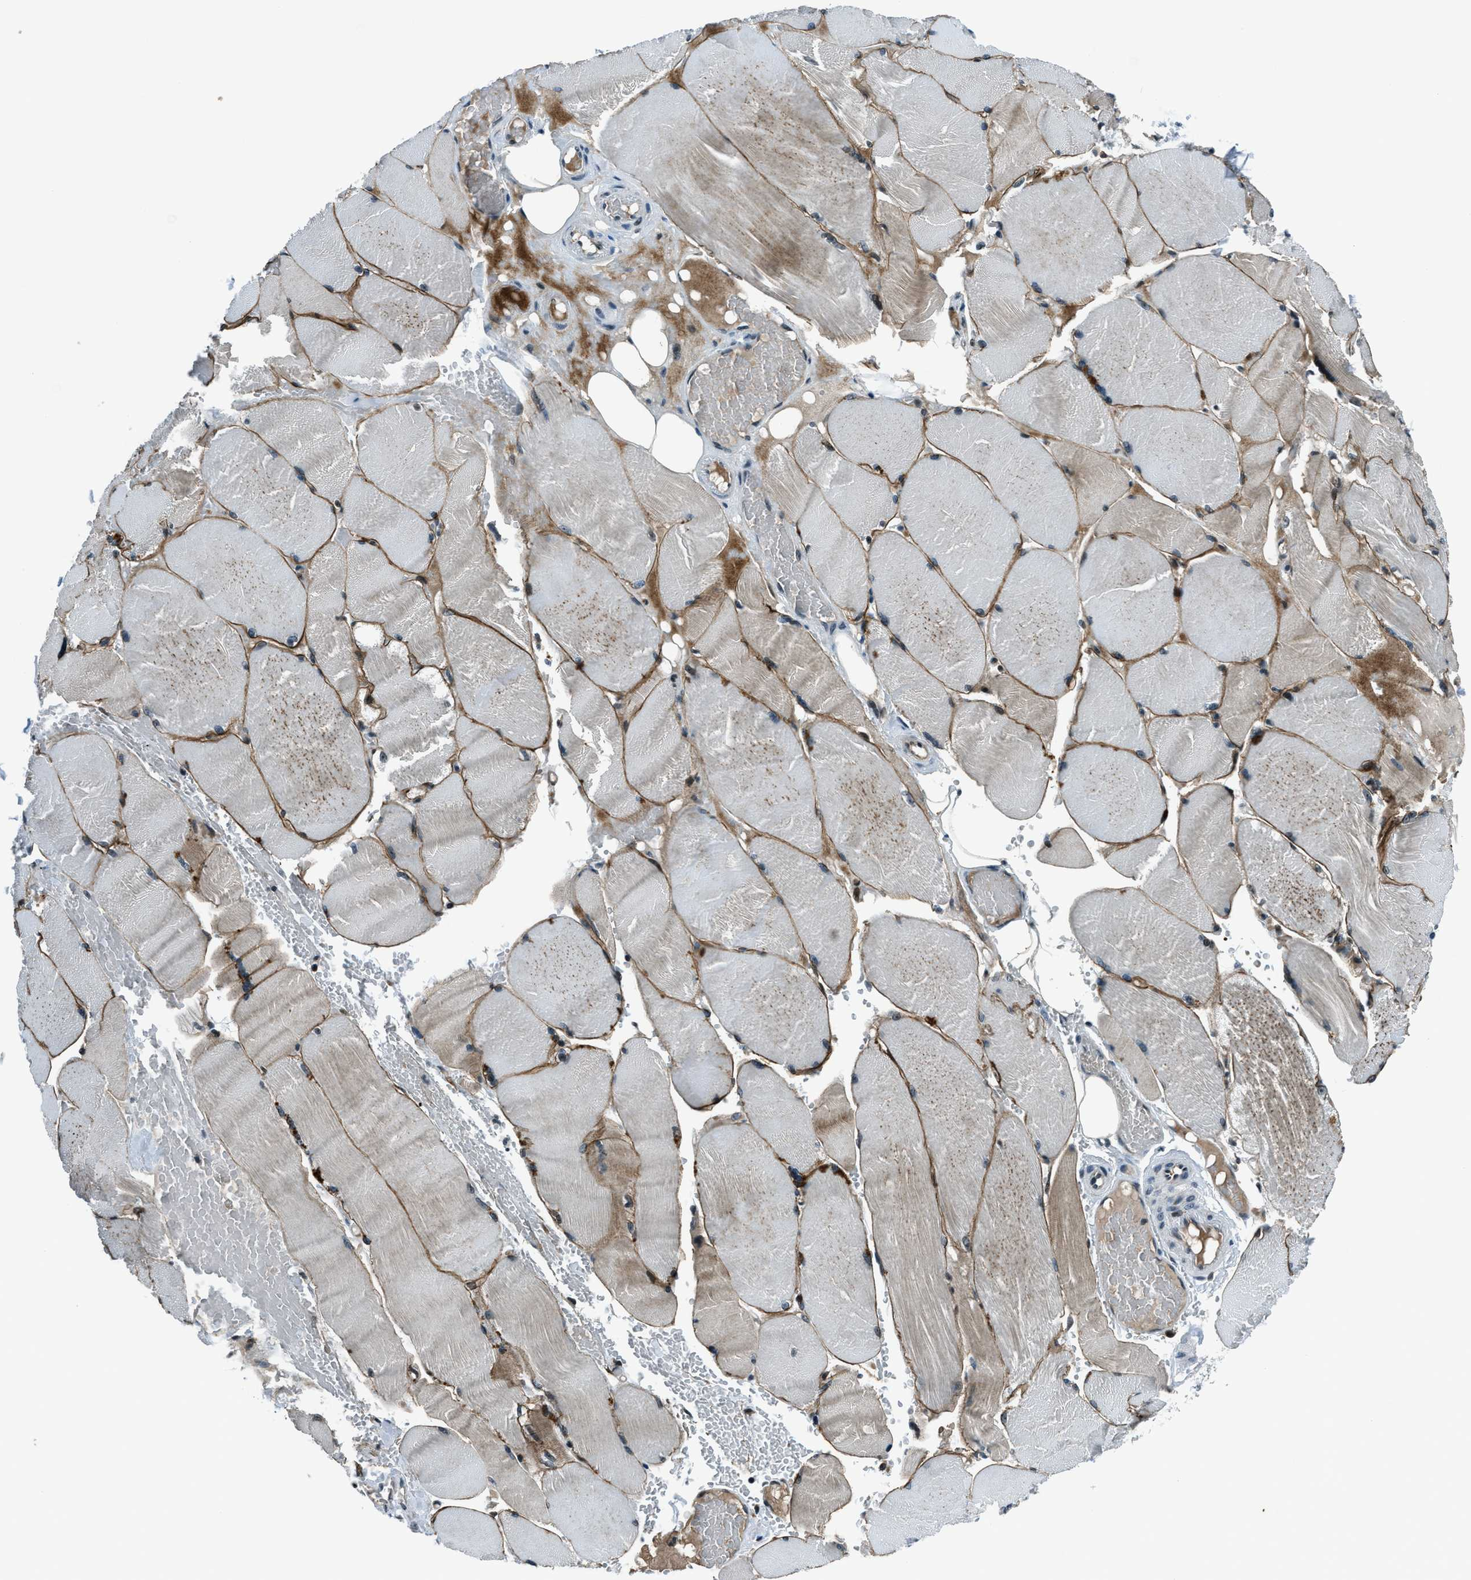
{"staining": {"intensity": "moderate", "quantity": ">75%", "location": "cytoplasmic/membranous"}, "tissue": "skeletal muscle", "cell_type": "Myocytes", "image_type": "normal", "snomed": [{"axis": "morphology", "description": "Normal tissue, NOS"}, {"axis": "topography", "description": "Skin"}, {"axis": "topography", "description": "Skeletal muscle"}], "caption": "Protein staining shows moderate cytoplasmic/membranous positivity in approximately >75% of myocytes in normal skeletal muscle.", "gene": "ACTL9", "patient": {"sex": "male", "age": 83}}